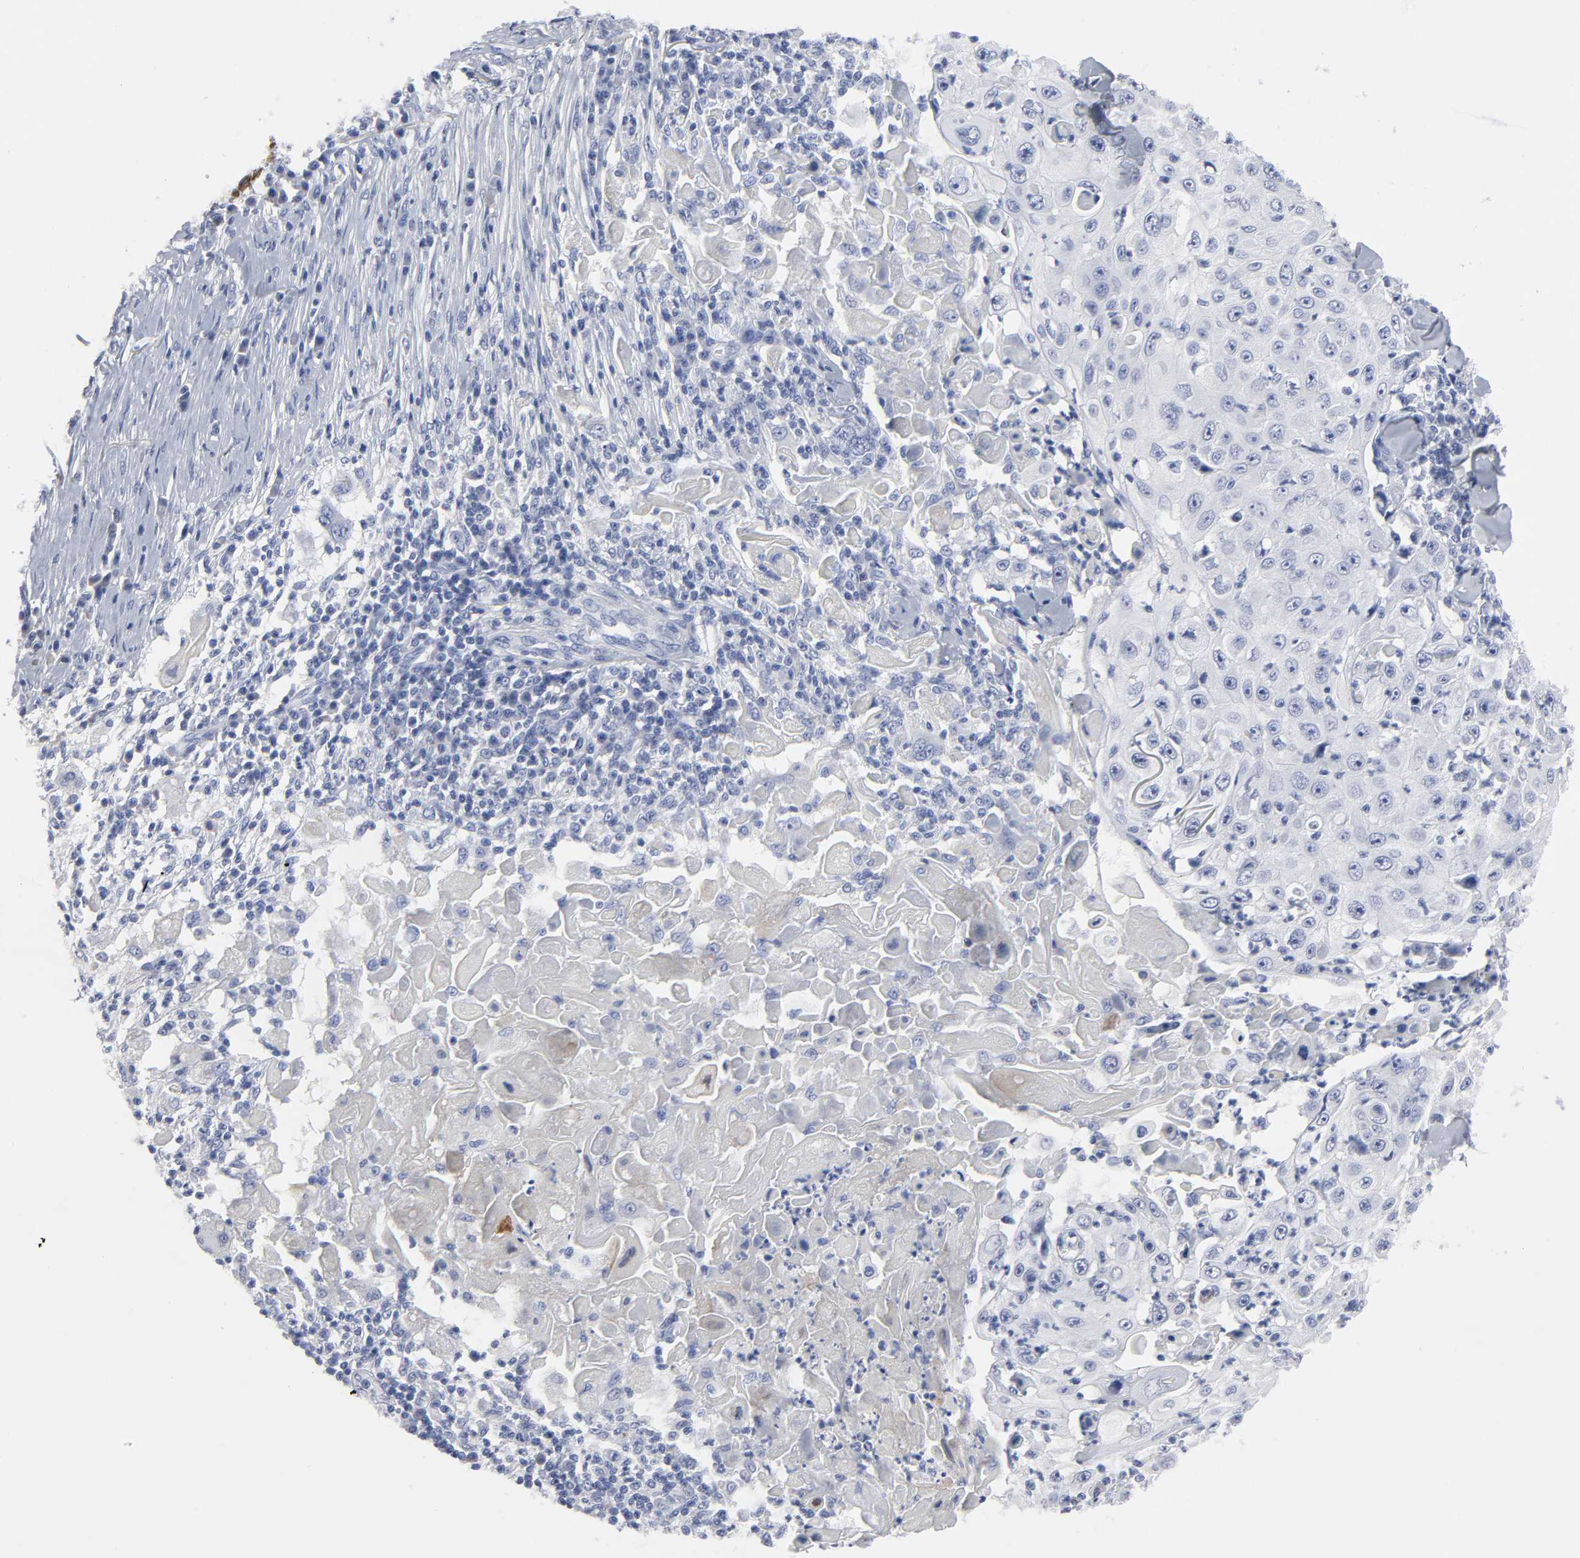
{"staining": {"intensity": "negative", "quantity": "none", "location": "none"}, "tissue": "skin cancer", "cell_type": "Tumor cells", "image_type": "cancer", "snomed": [{"axis": "morphology", "description": "Squamous cell carcinoma, NOS"}, {"axis": "topography", "description": "Skin"}], "caption": "Immunohistochemical staining of squamous cell carcinoma (skin) shows no significant positivity in tumor cells. (IHC, brightfield microscopy, high magnification).", "gene": "HNF4A", "patient": {"sex": "male", "age": 86}}